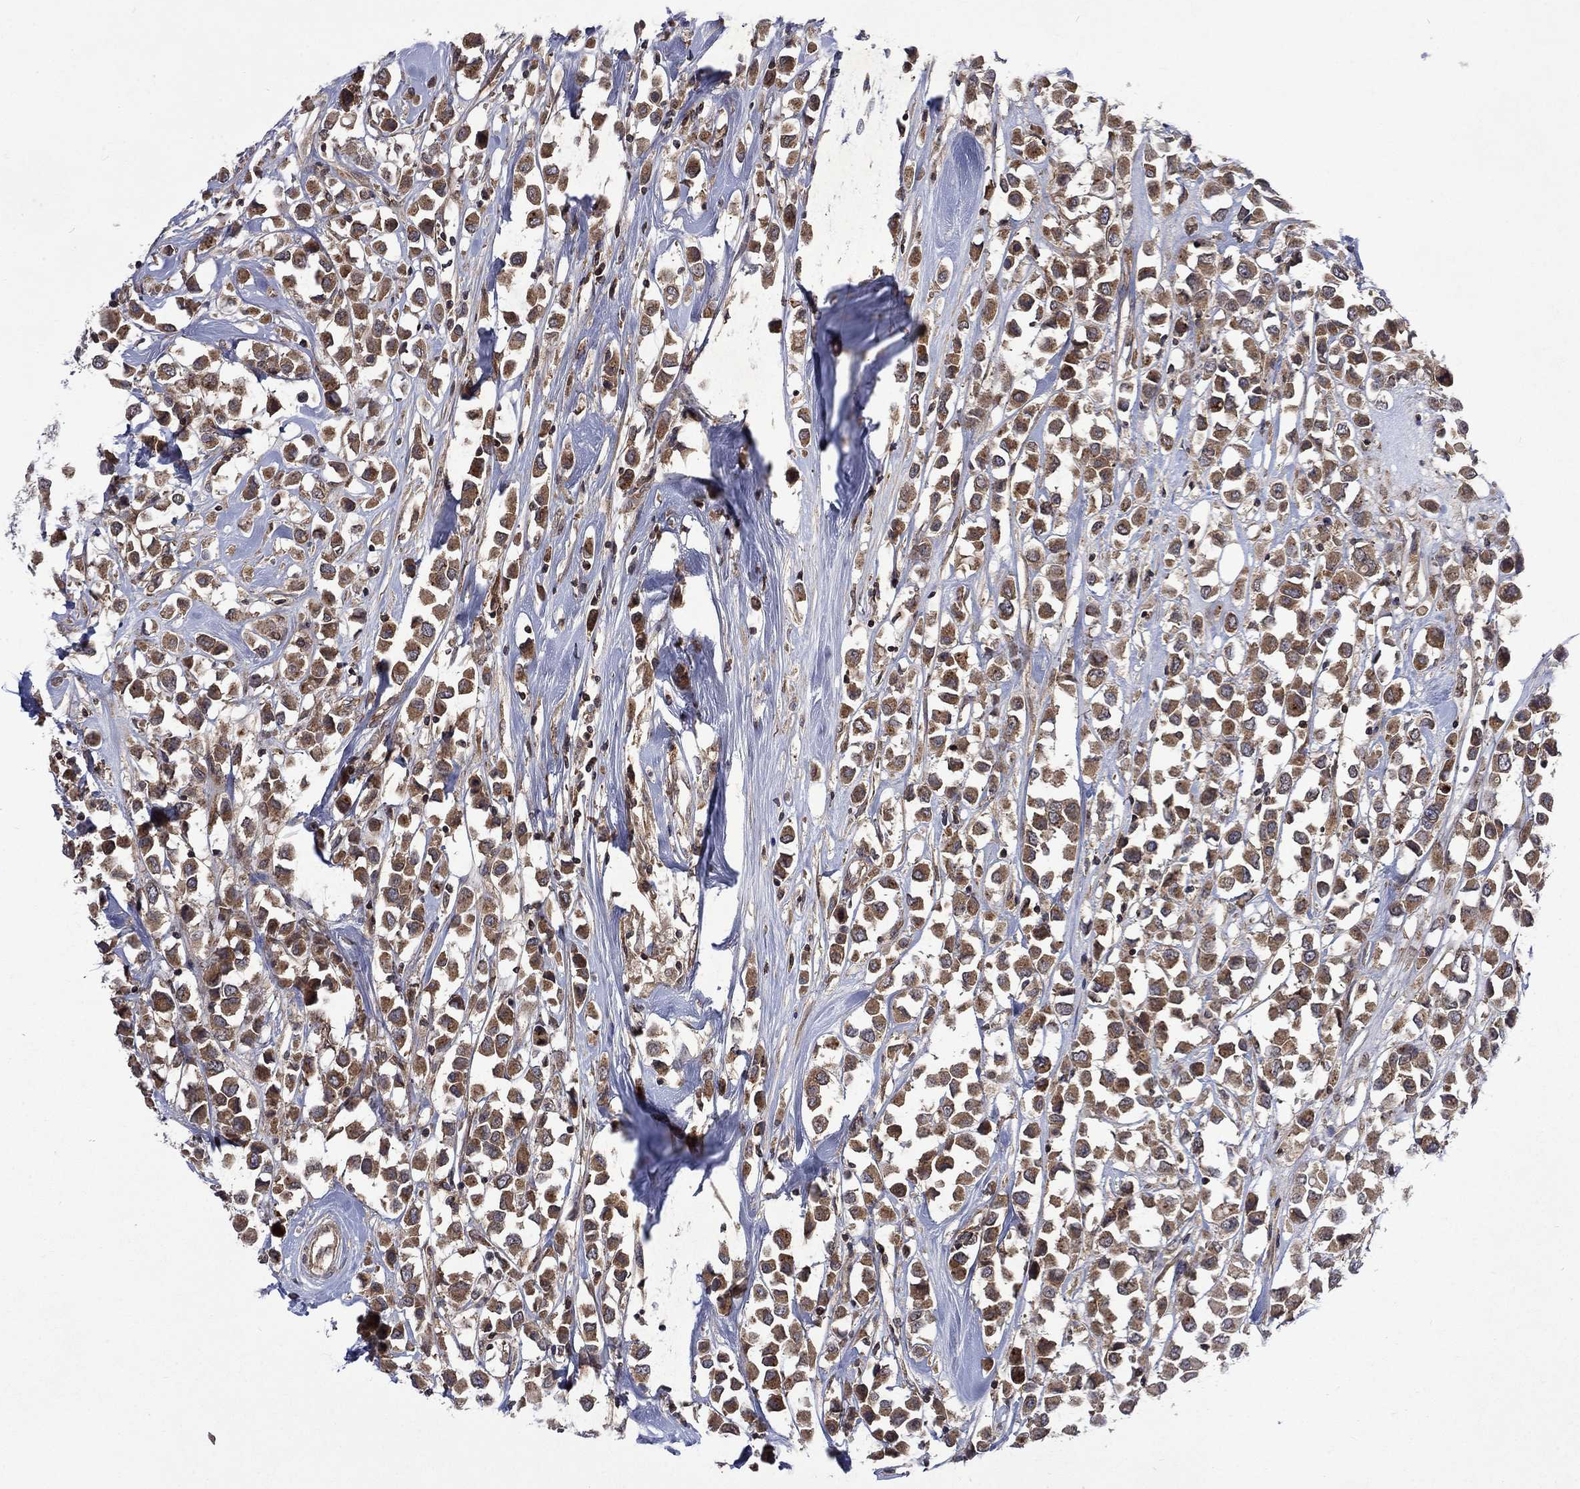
{"staining": {"intensity": "moderate", "quantity": ">75%", "location": "cytoplasmic/membranous"}, "tissue": "breast cancer", "cell_type": "Tumor cells", "image_type": "cancer", "snomed": [{"axis": "morphology", "description": "Duct carcinoma"}, {"axis": "topography", "description": "Breast"}], "caption": "The photomicrograph displays staining of breast cancer, revealing moderate cytoplasmic/membranous protein positivity (brown color) within tumor cells.", "gene": "TMEM33", "patient": {"sex": "female", "age": 61}}